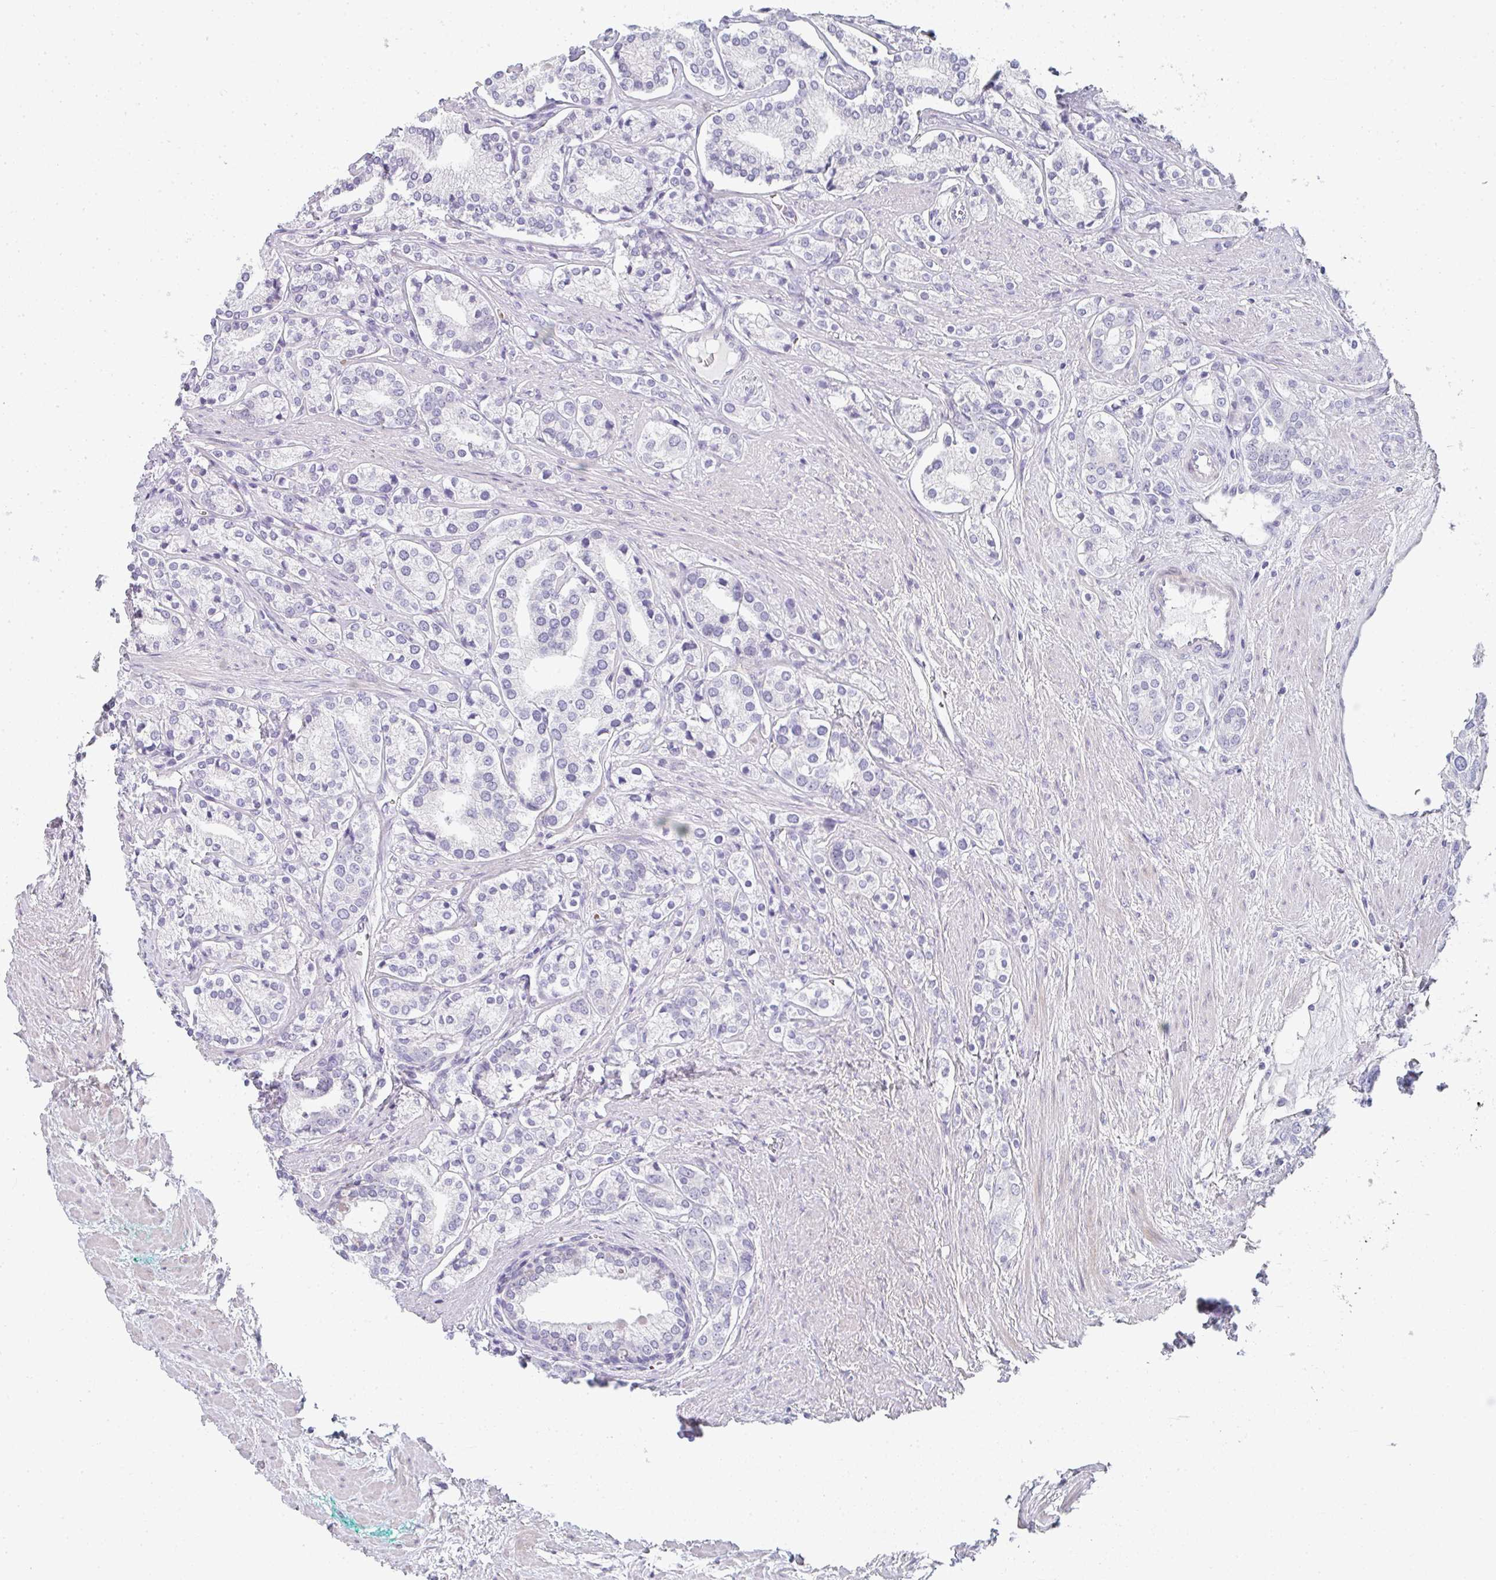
{"staining": {"intensity": "negative", "quantity": "none", "location": "none"}, "tissue": "prostate cancer", "cell_type": "Tumor cells", "image_type": "cancer", "snomed": [{"axis": "morphology", "description": "Adenocarcinoma, High grade"}, {"axis": "topography", "description": "Prostate"}], "caption": "Photomicrograph shows no protein expression in tumor cells of high-grade adenocarcinoma (prostate) tissue.", "gene": "NEU2", "patient": {"sex": "male", "age": 58}}